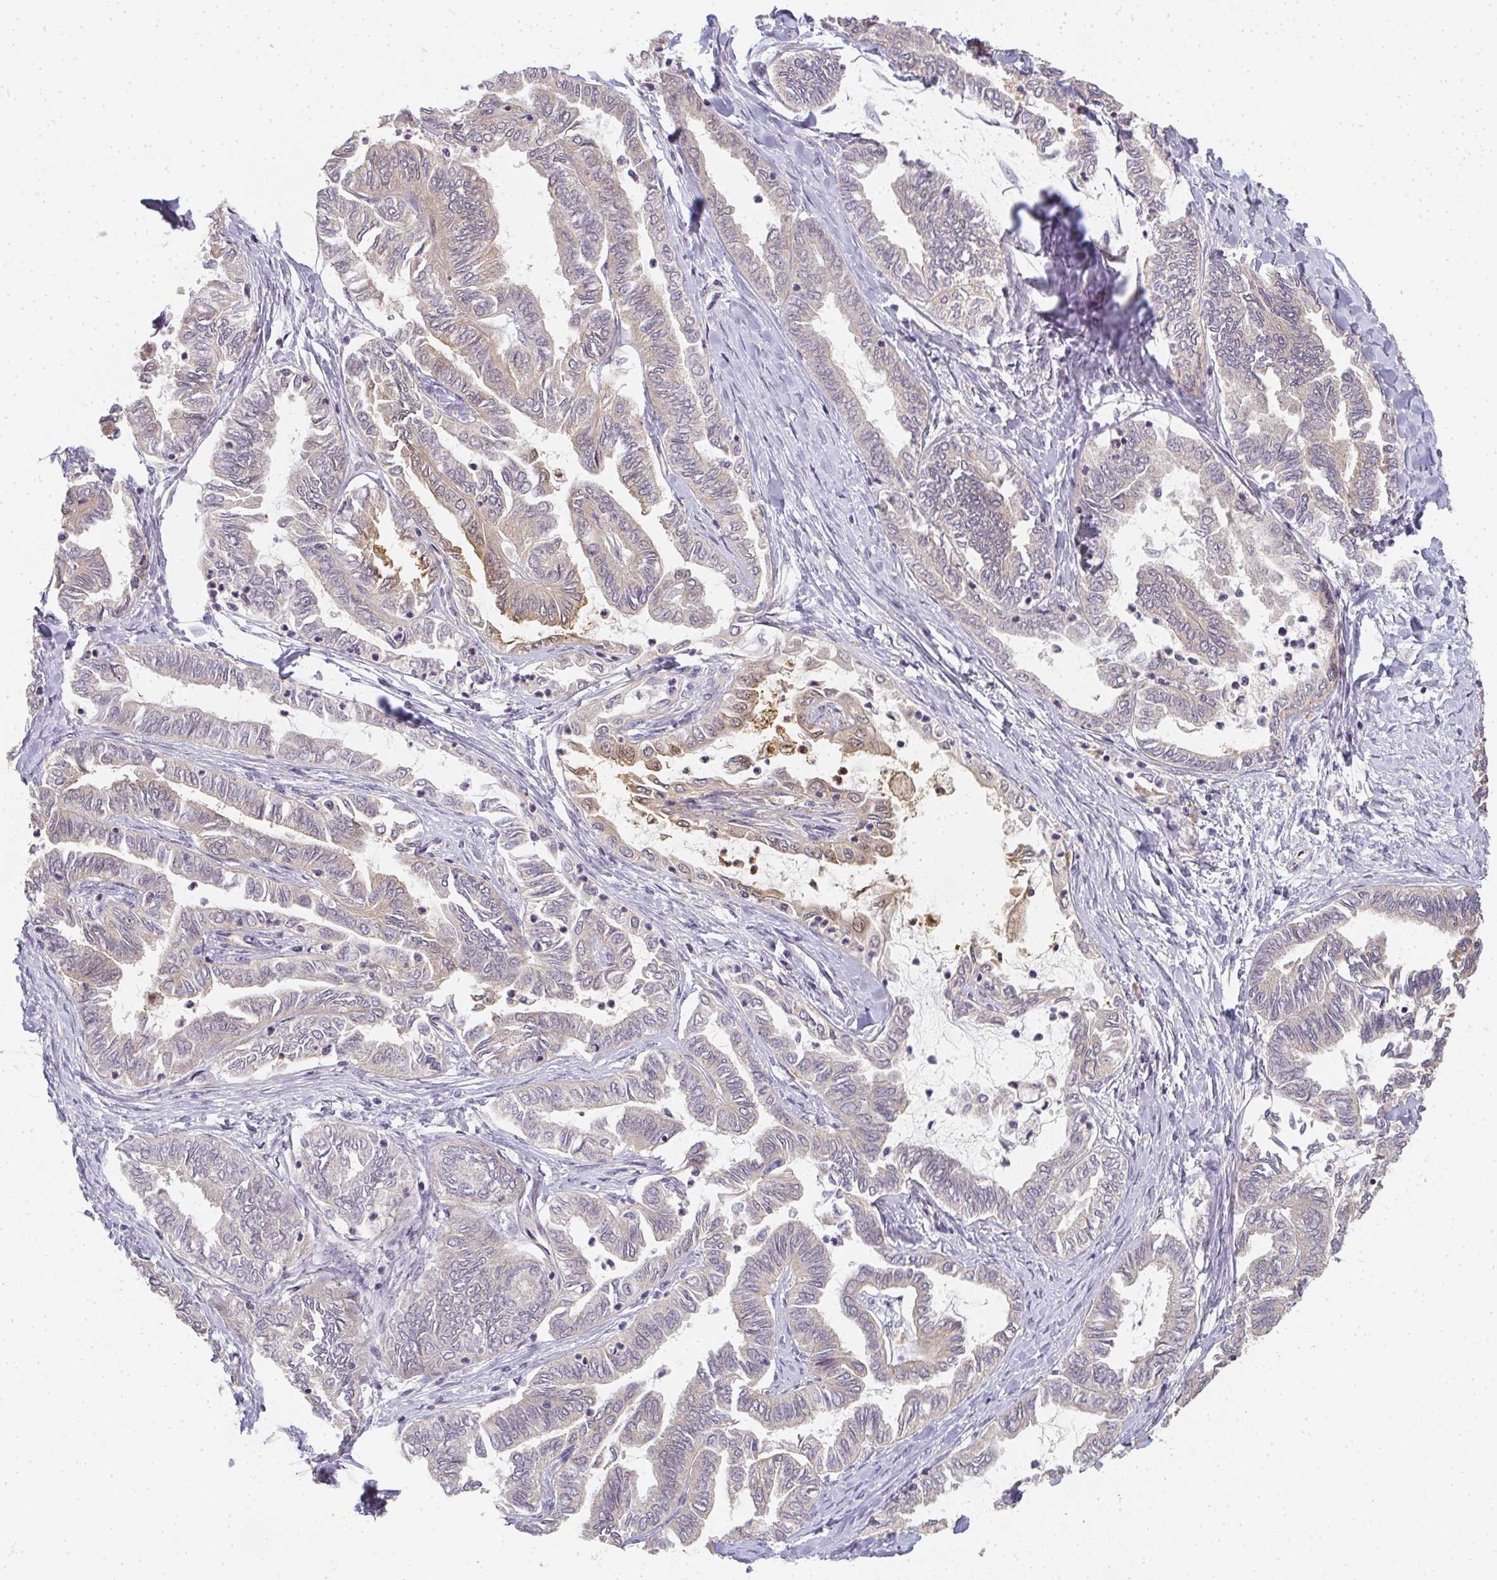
{"staining": {"intensity": "weak", "quantity": "<25%", "location": "cytoplasmic/membranous"}, "tissue": "ovarian cancer", "cell_type": "Tumor cells", "image_type": "cancer", "snomed": [{"axis": "morphology", "description": "Carcinoma, endometroid"}, {"axis": "topography", "description": "Ovary"}], "caption": "Human ovarian cancer (endometroid carcinoma) stained for a protein using immunohistochemistry shows no staining in tumor cells.", "gene": "SLC35B3", "patient": {"sex": "female", "age": 70}}